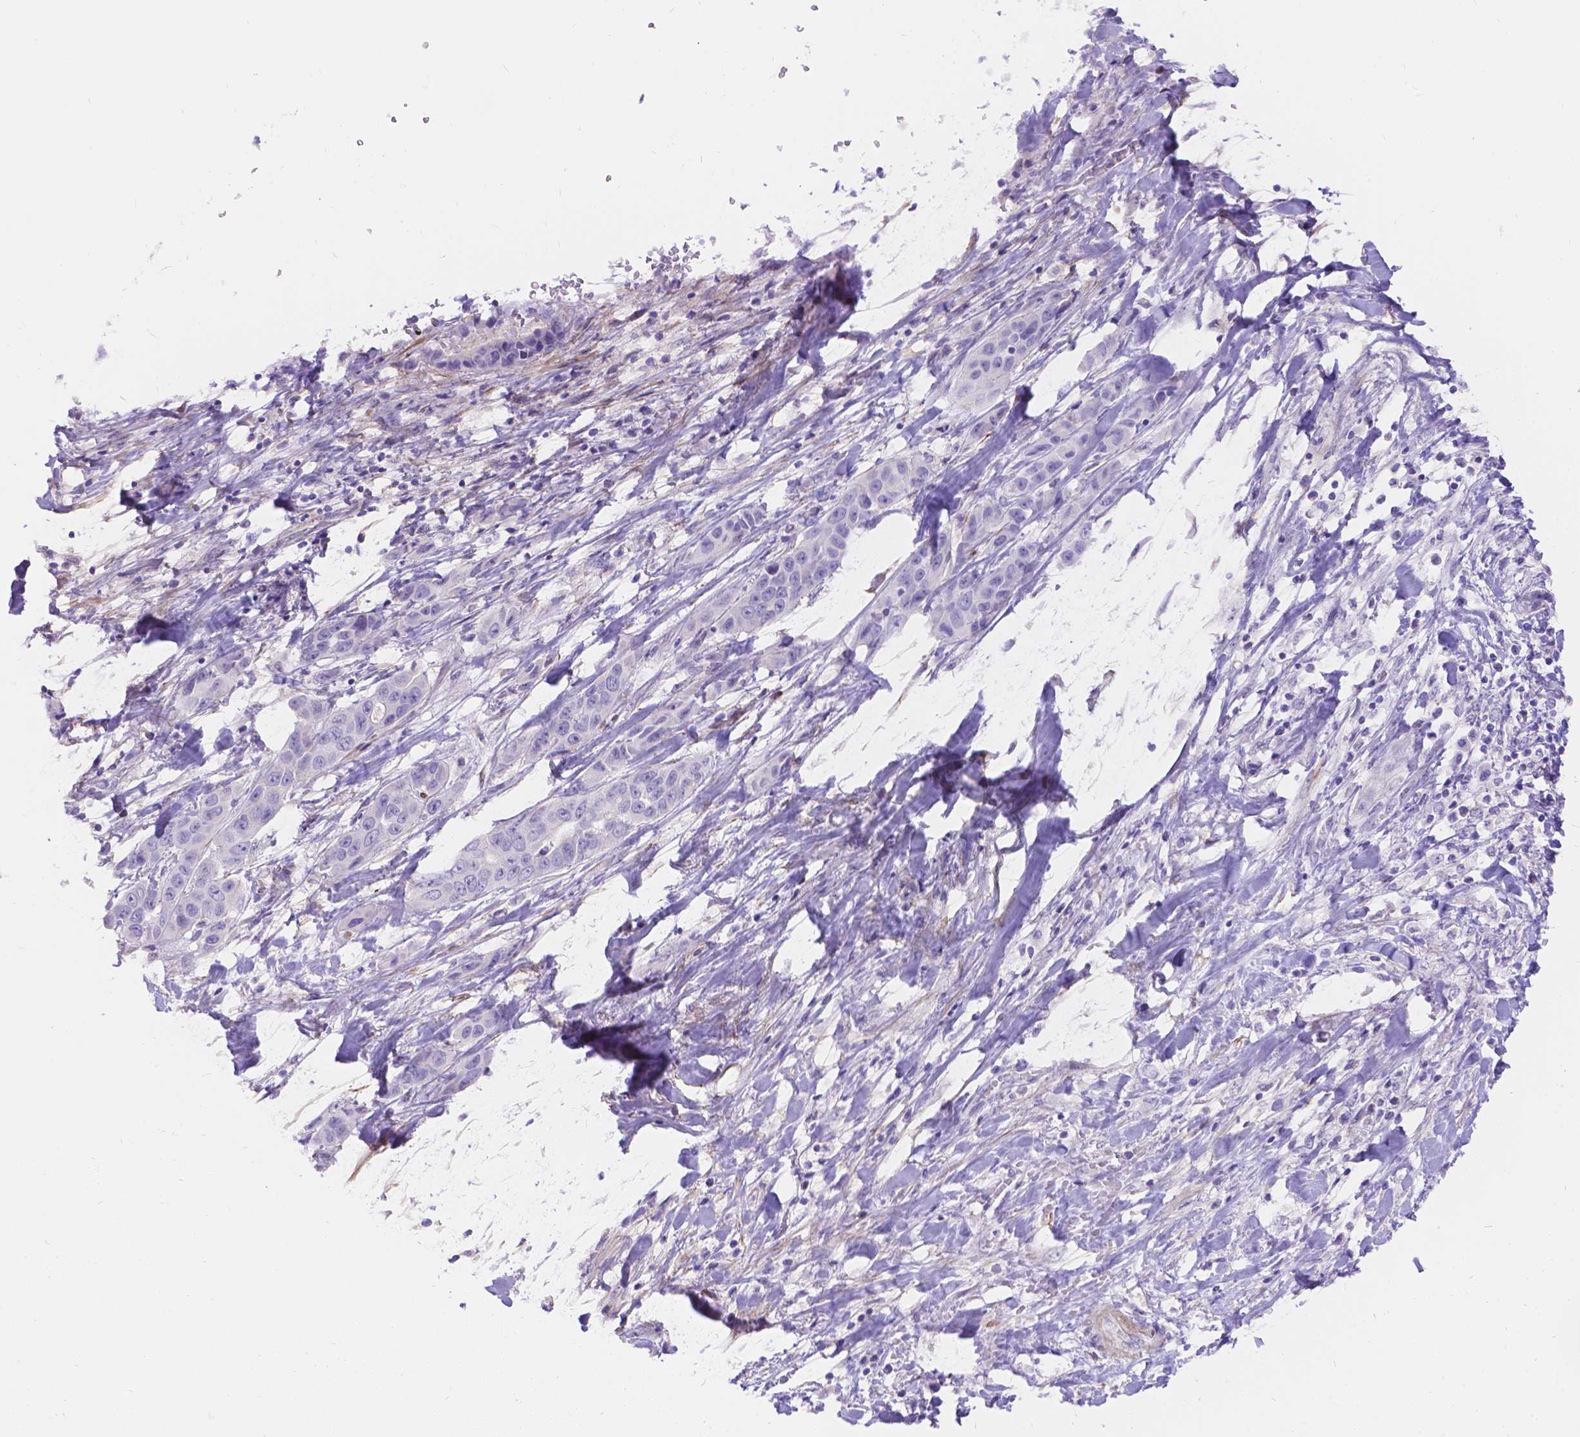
{"staining": {"intensity": "negative", "quantity": "none", "location": "none"}, "tissue": "liver cancer", "cell_type": "Tumor cells", "image_type": "cancer", "snomed": [{"axis": "morphology", "description": "Cholangiocarcinoma"}, {"axis": "topography", "description": "Liver"}], "caption": "Immunohistochemical staining of cholangiocarcinoma (liver) displays no significant staining in tumor cells.", "gene": "PALS1", "patient": {"sex": "female", "age": 52}}